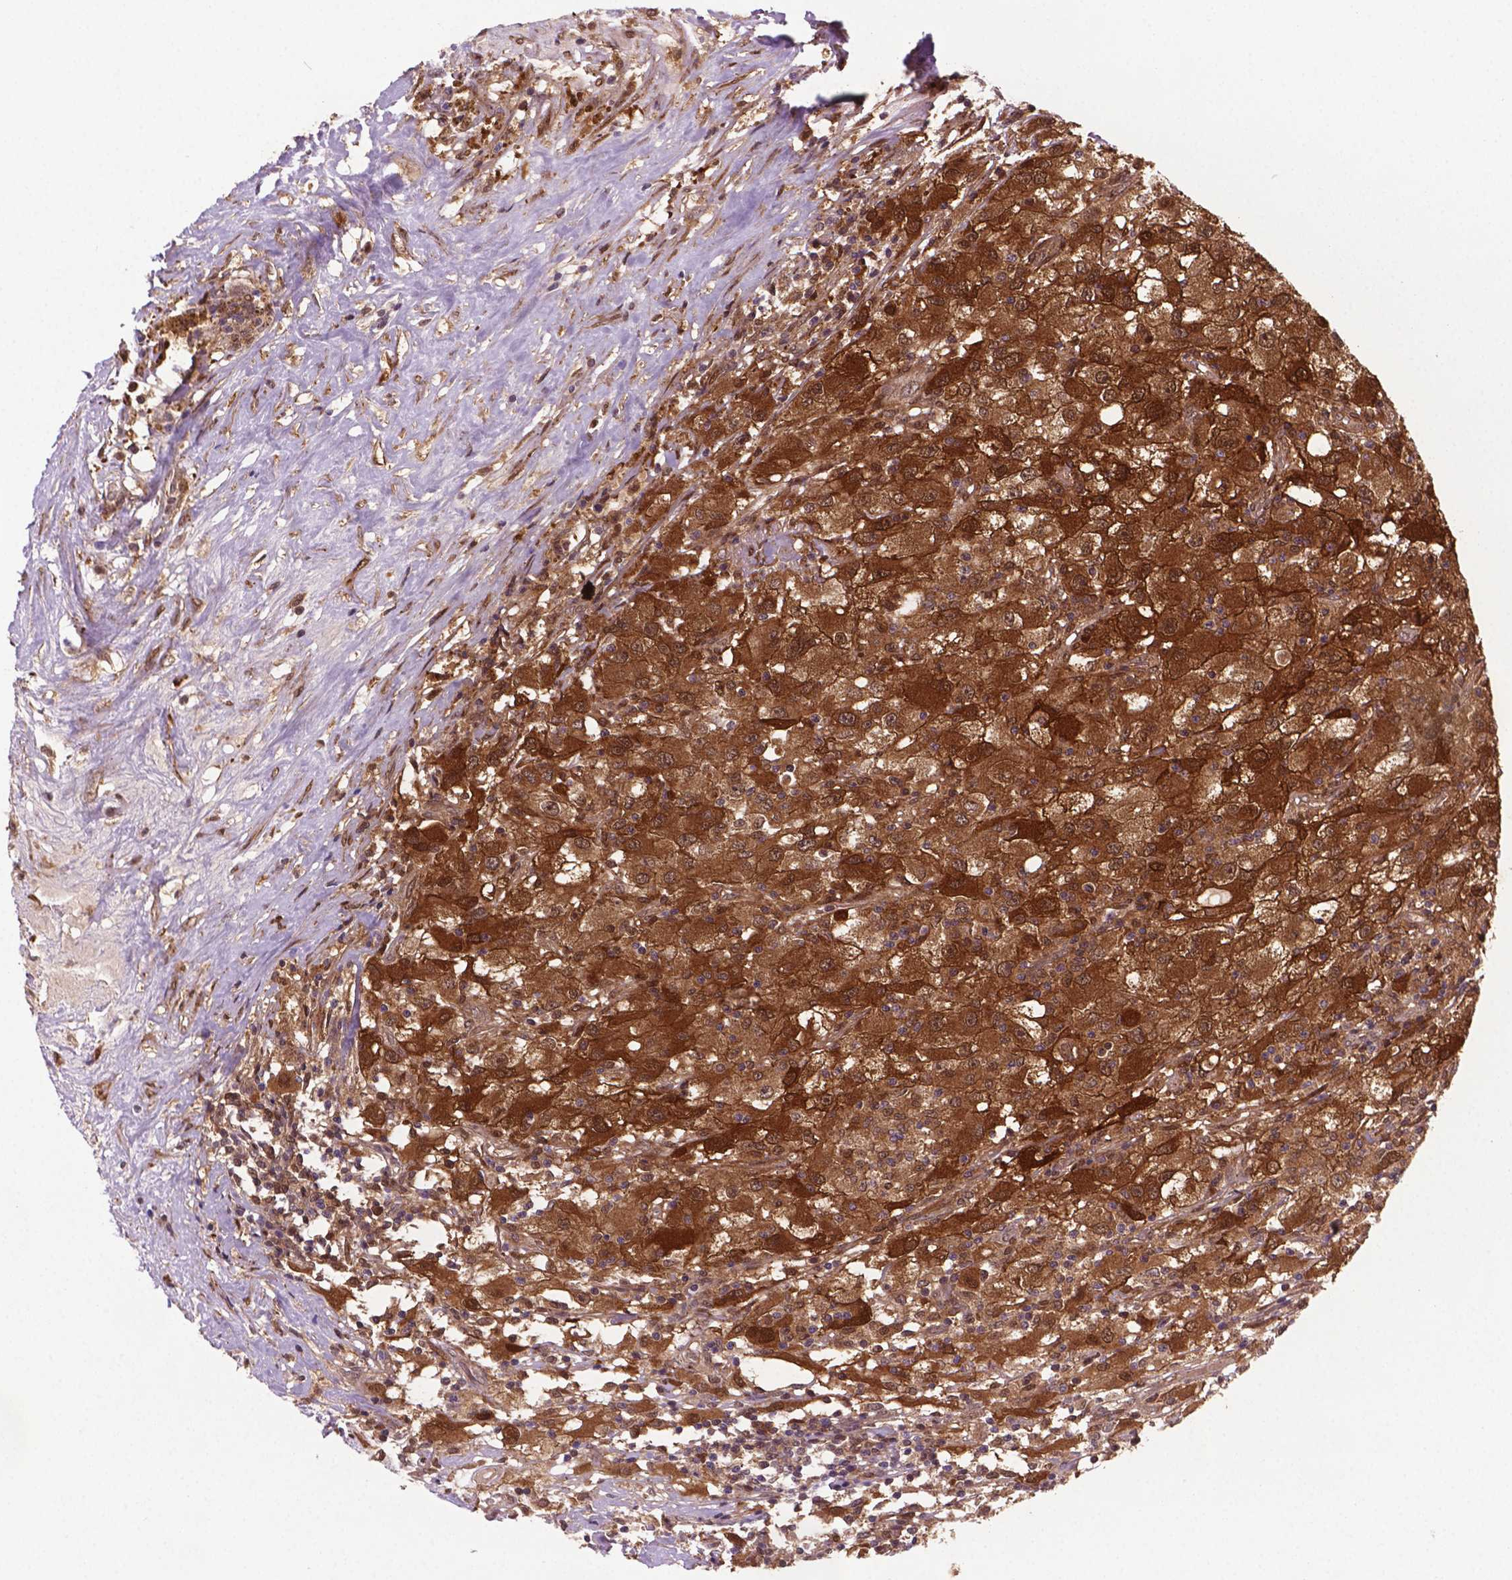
{"staining": {"intensity": "moderate", "quantity": ">75%", "location": "cytoplasmic/membranous,nuclear"}, "tissue": "renal cancer", "cell_type": "Tumor cells", "image_type": "cancer", "snomed": [{"axis": "morphology", "description": "Adenocarcinoma, NOS"}, {"axis": "topography", "description": "Kidney"}], "caption": "Immunohistochemistry (IHC) of renal cancer (adenocarcinoma) shows medium levels of moderate cytoplasmic/membranous and nuclear expression in about >75% of tumor cells.", "gene": "PLIN3", "patient": {"sex": "female", "age": 67}}